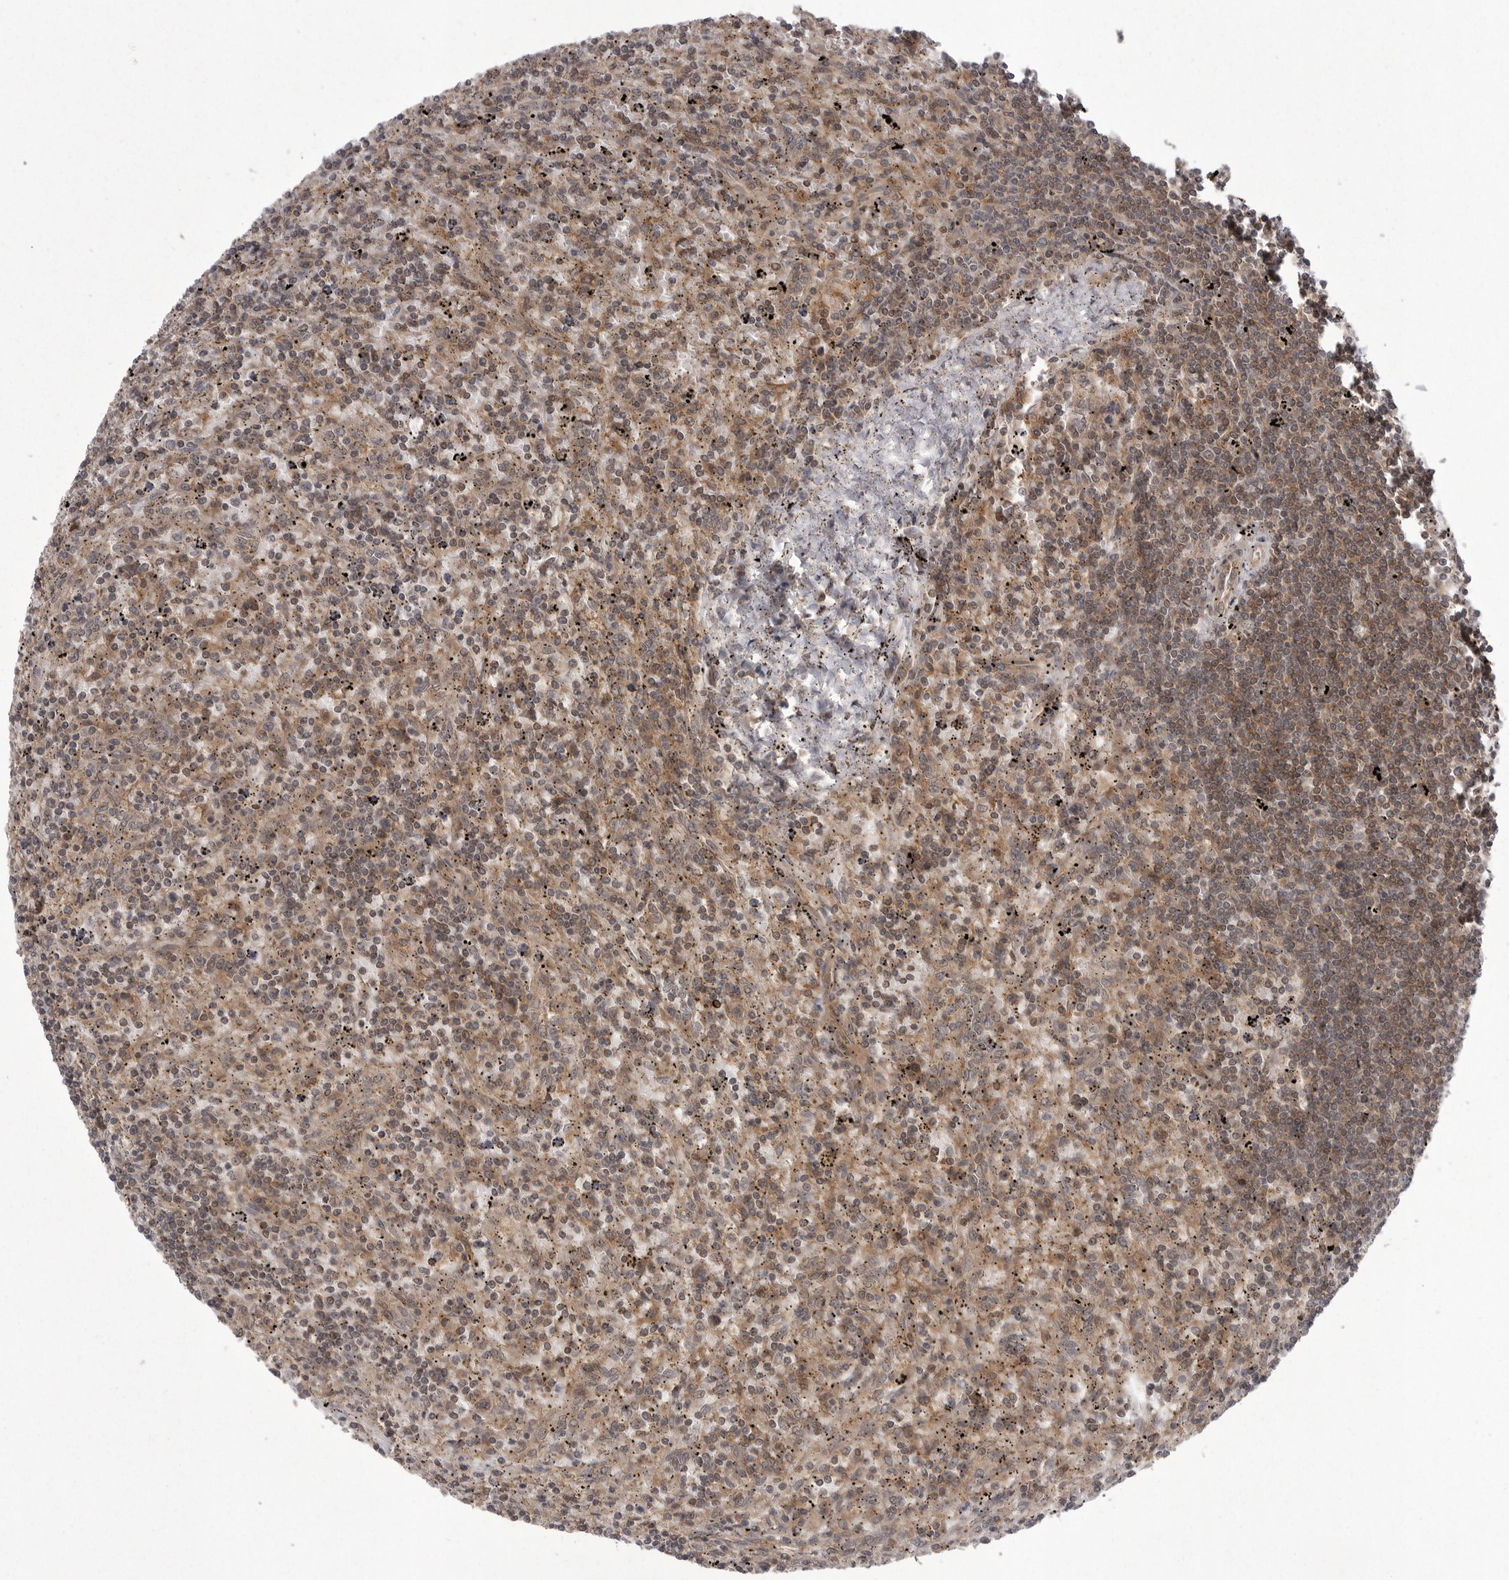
{"staining": {"intensity": "moderate", "quantity": ">75%", "location": "cytoplasmic/membranous"}, "tissue": "lymphoma", "cell_type": "Tumor cells", "image_type": "cancer", "snomed": [{"axis": "morphology", "description": "Malignant lymphoma, non-Hodgkin's type, Low grade"}, {"axis": "topography", "description": "Spleen"}], "caption": "Malignant lymphoma, non-Hodgkin's type (low-grade) stained with immunohistochemistry shows moderate cytoplasmic/membranous expression in about >75% of tumor cells.", "gene": "STK24", "patient": {"sex": "male", "age": 76}}